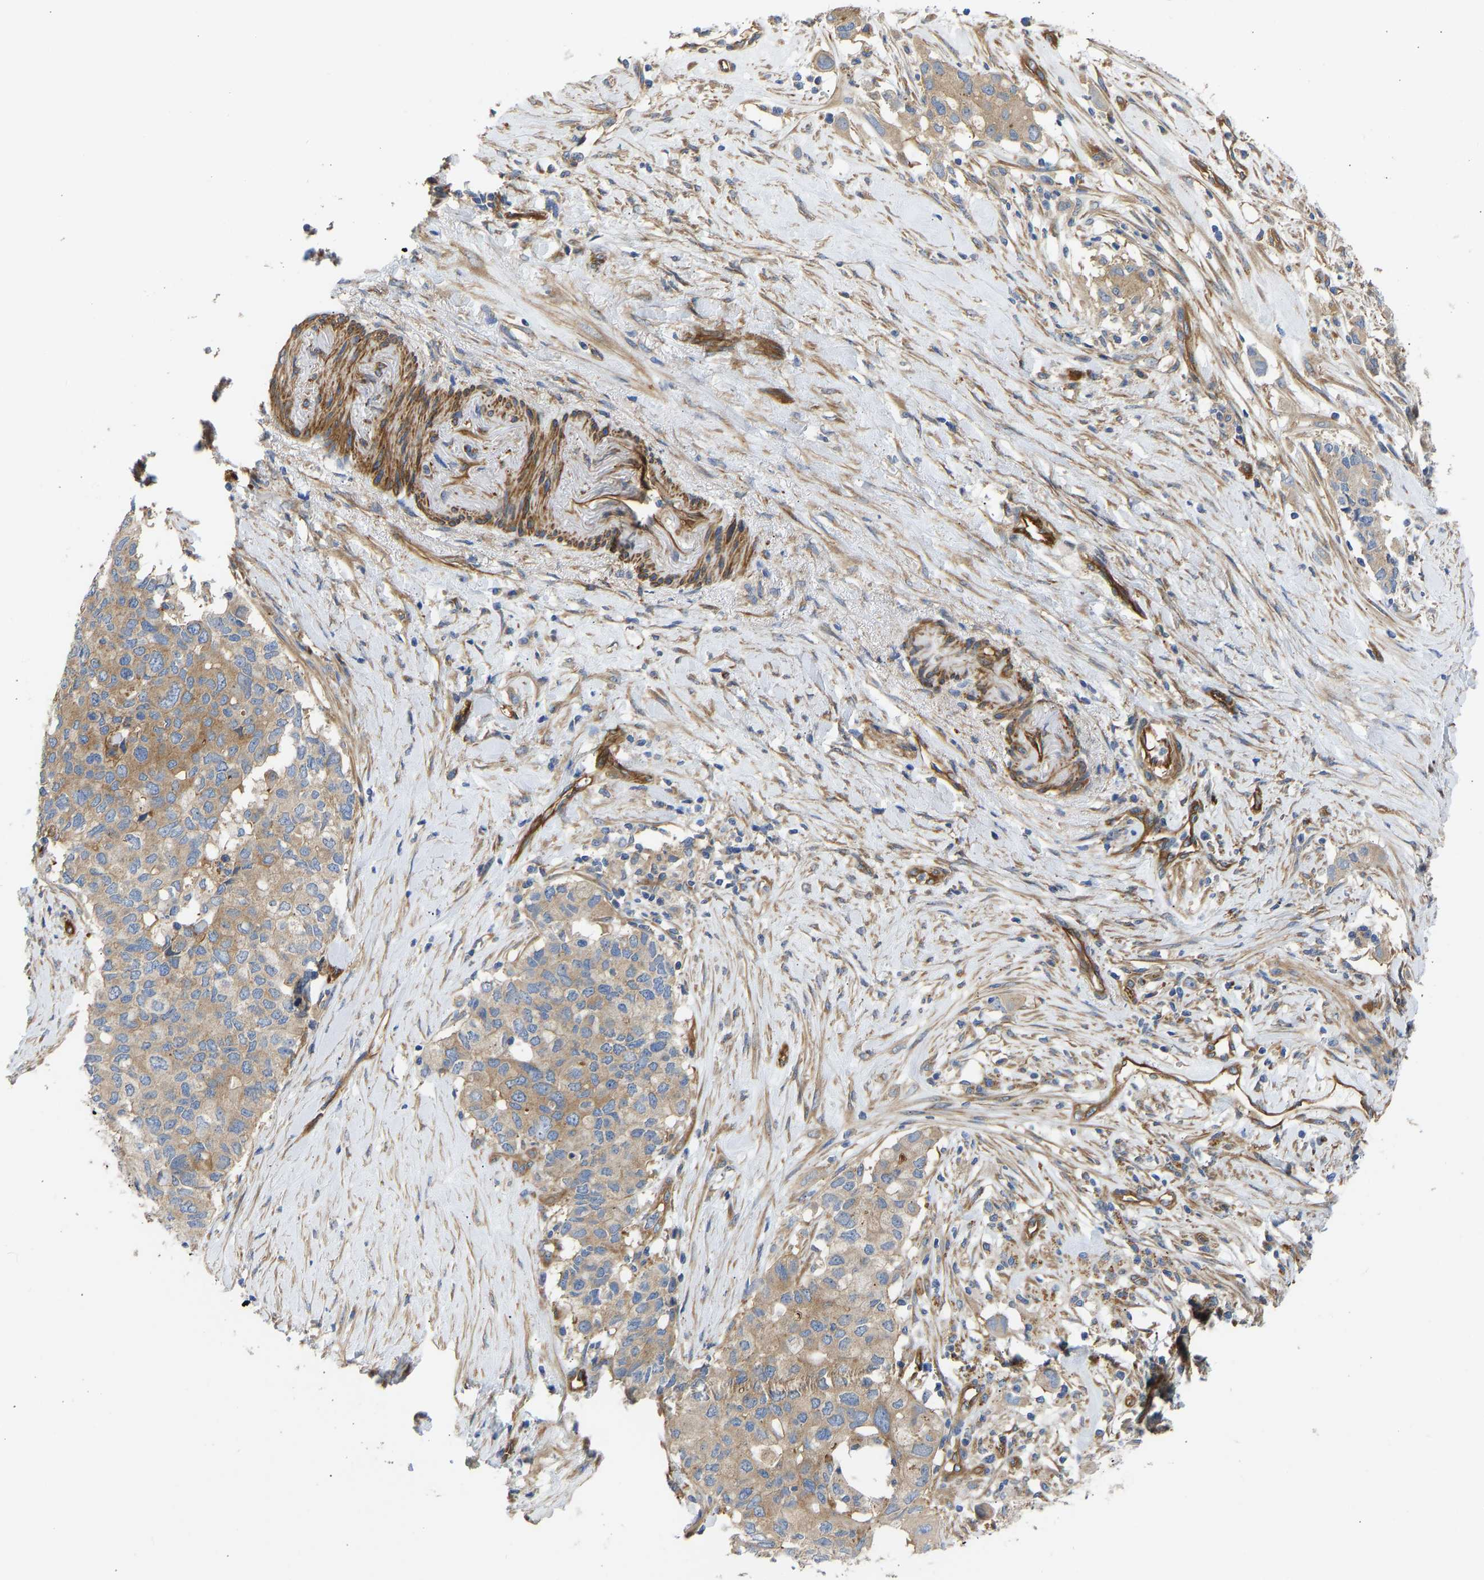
{"staining": {"intensity": "moderate", "quantity": ">75%", "location": "cytoplasmic/membranous"}, "tissue": "pancreatic cancer", "cell_type": "Tumor cells", "image_type": "cancer", "snomed": [{"axis": "morphology", "description": "Adenocarcinoma, NOS"}, {"axis": "topography", "description": "Pancreas"}], "caption": "Pancreatic cancer was stained to show a protein in brown. There is medium levels of moderate cytoplasmic/membranous expression in approximately >75% of tumor cells.", "gene": "MYO1C", "patient": {"sex": "female", "age": 56}}